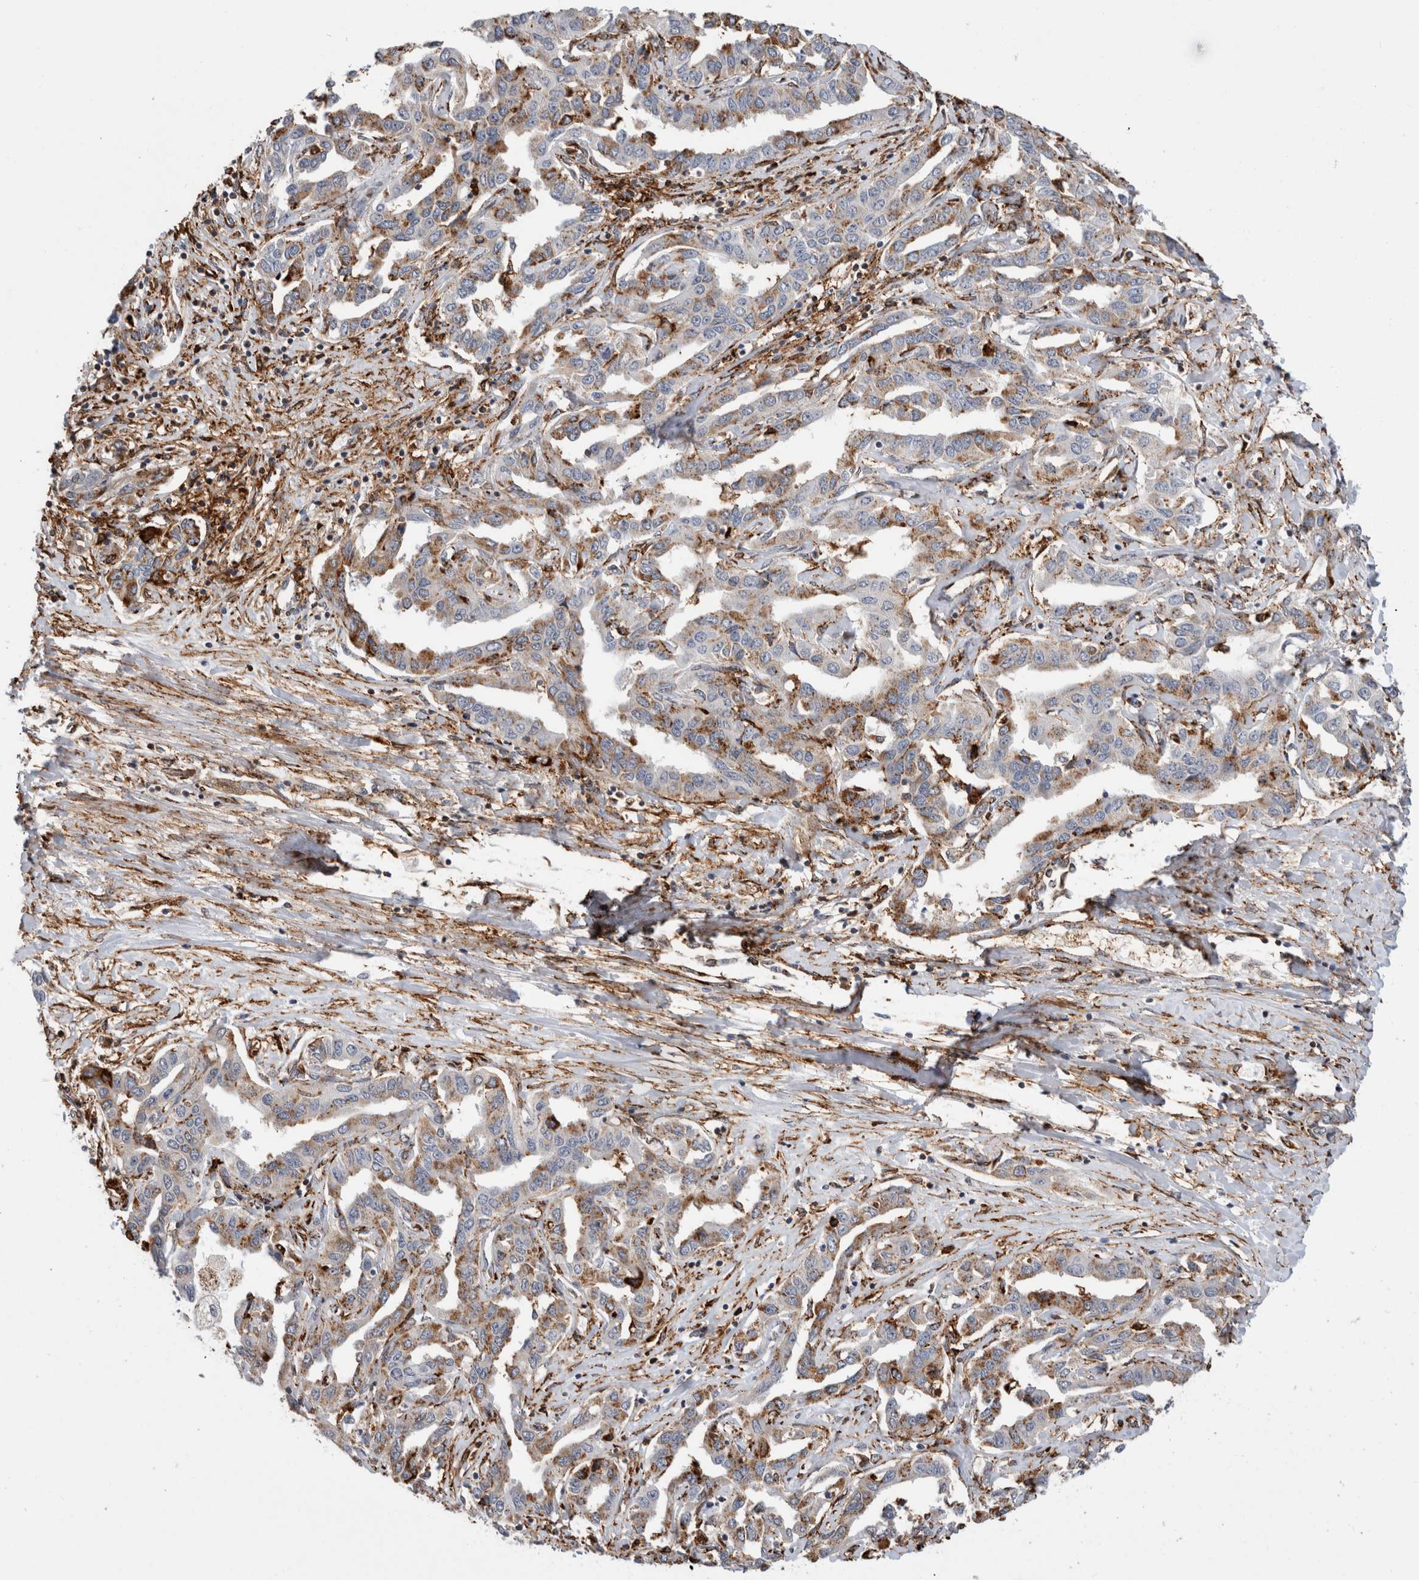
{"staining": {"intensity": "moderate", "quantity": "25%-75%", "location": "cytoplasmic/membranous"}, "tissue": "liver cancer", "cell_type": "Tumor cells", "image_type": "cancer", "snomed": [{"axis": "morphology", "description": "Cholangiocarcinoma"}, {"axis": "topography", "description": "Liver"}], "caption": "A histopathology image of liver cancer (cholangiocarcinoma) stained for a protein demonstrates moderate cytoplasmic/membranous brown staining in tumor cells.", "gene": "CCDC88B", "patient": {"sex": "male", "age": 59}}